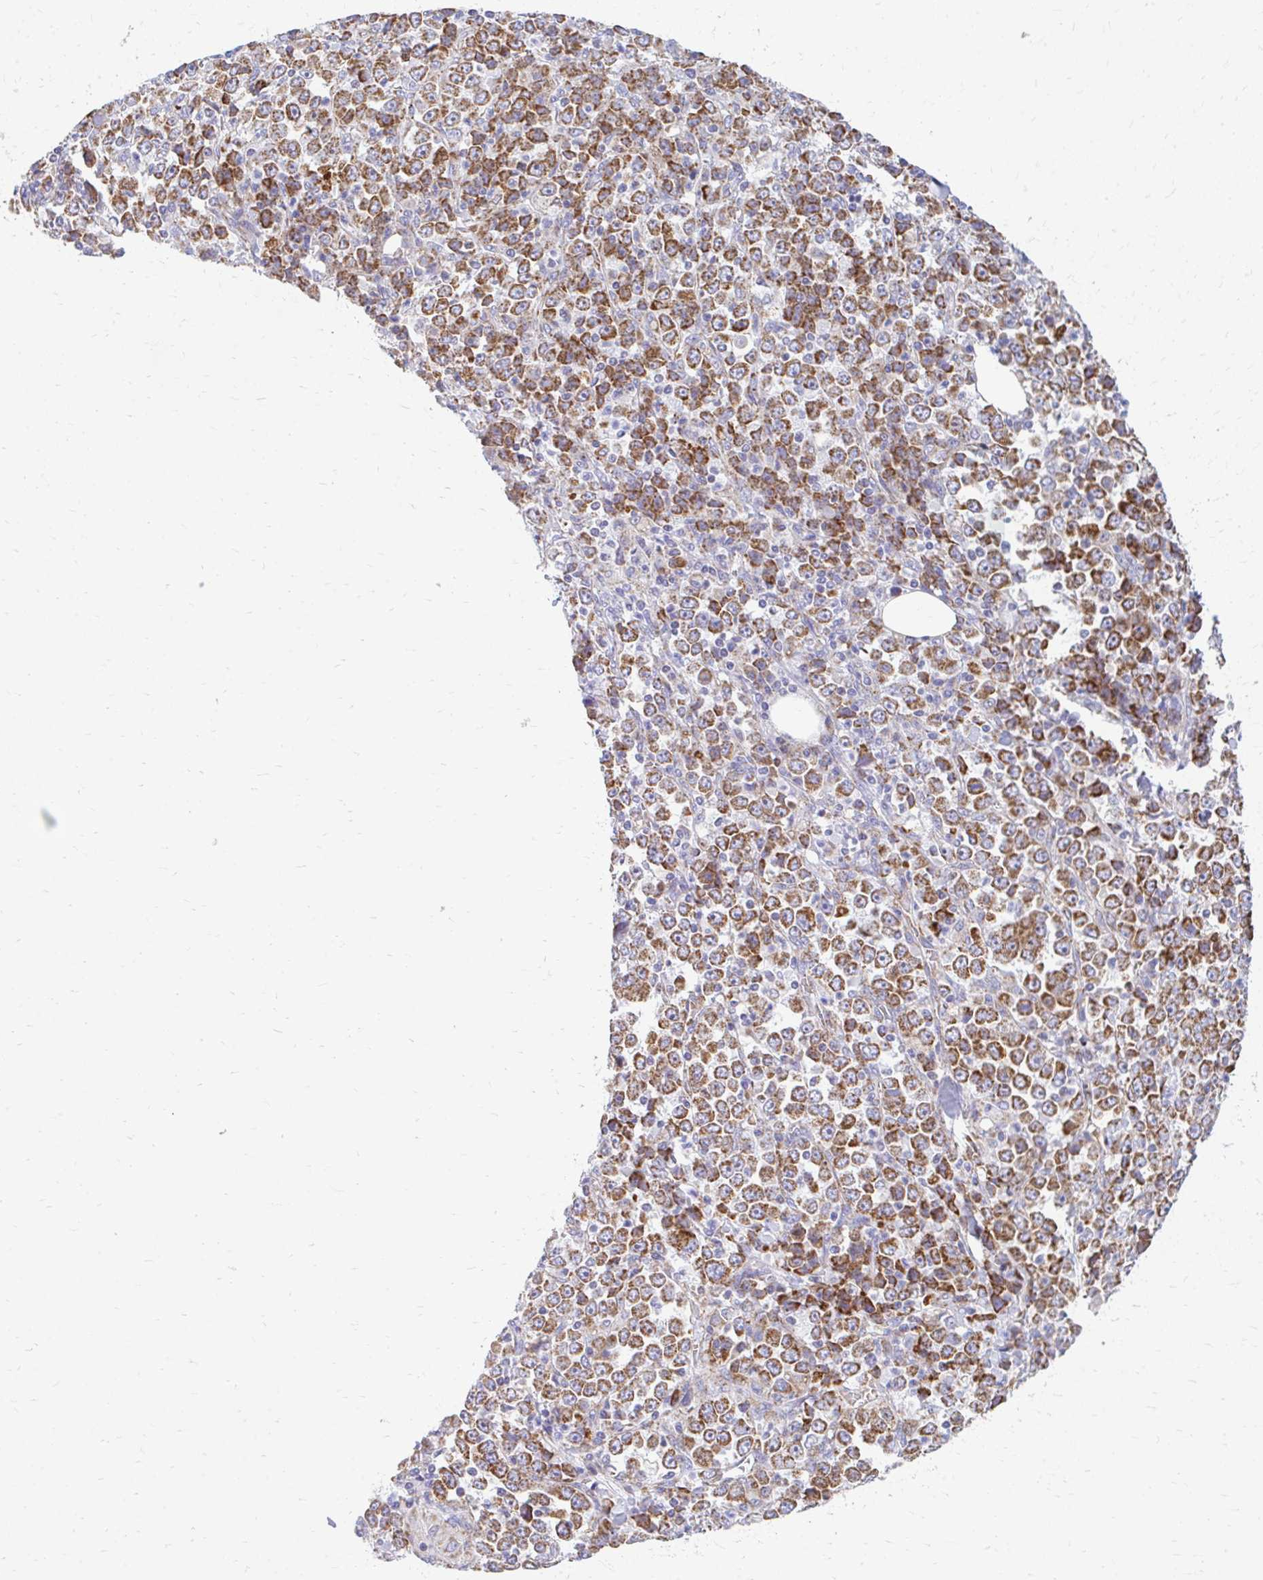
{"staining": {"intensity": "strong", "quantity": ">75%", "location": "cytoplasmic/membranous"}, "tissue": "stomach cancer", "cell_type": "Tumor cells", "image_type": "cancer", "snomed": [{"axis": "morphology", "description": "Normal tissue, NOS"}, {"axis": "morphology", "description": "Adenocarcinoma, NOS"}, {"axis": "topography", "description": "Stomach, upper"}, {"axis": "topography", "description": "Stomach"}], "caption": "Stomach cancer tissue shows strong cytoplasmic/membranous expression in about >75% of tumor cells Nuclei are stained in blue.", "gene": "MRPL19", "patient": {"sex": "male", "age": 59}}